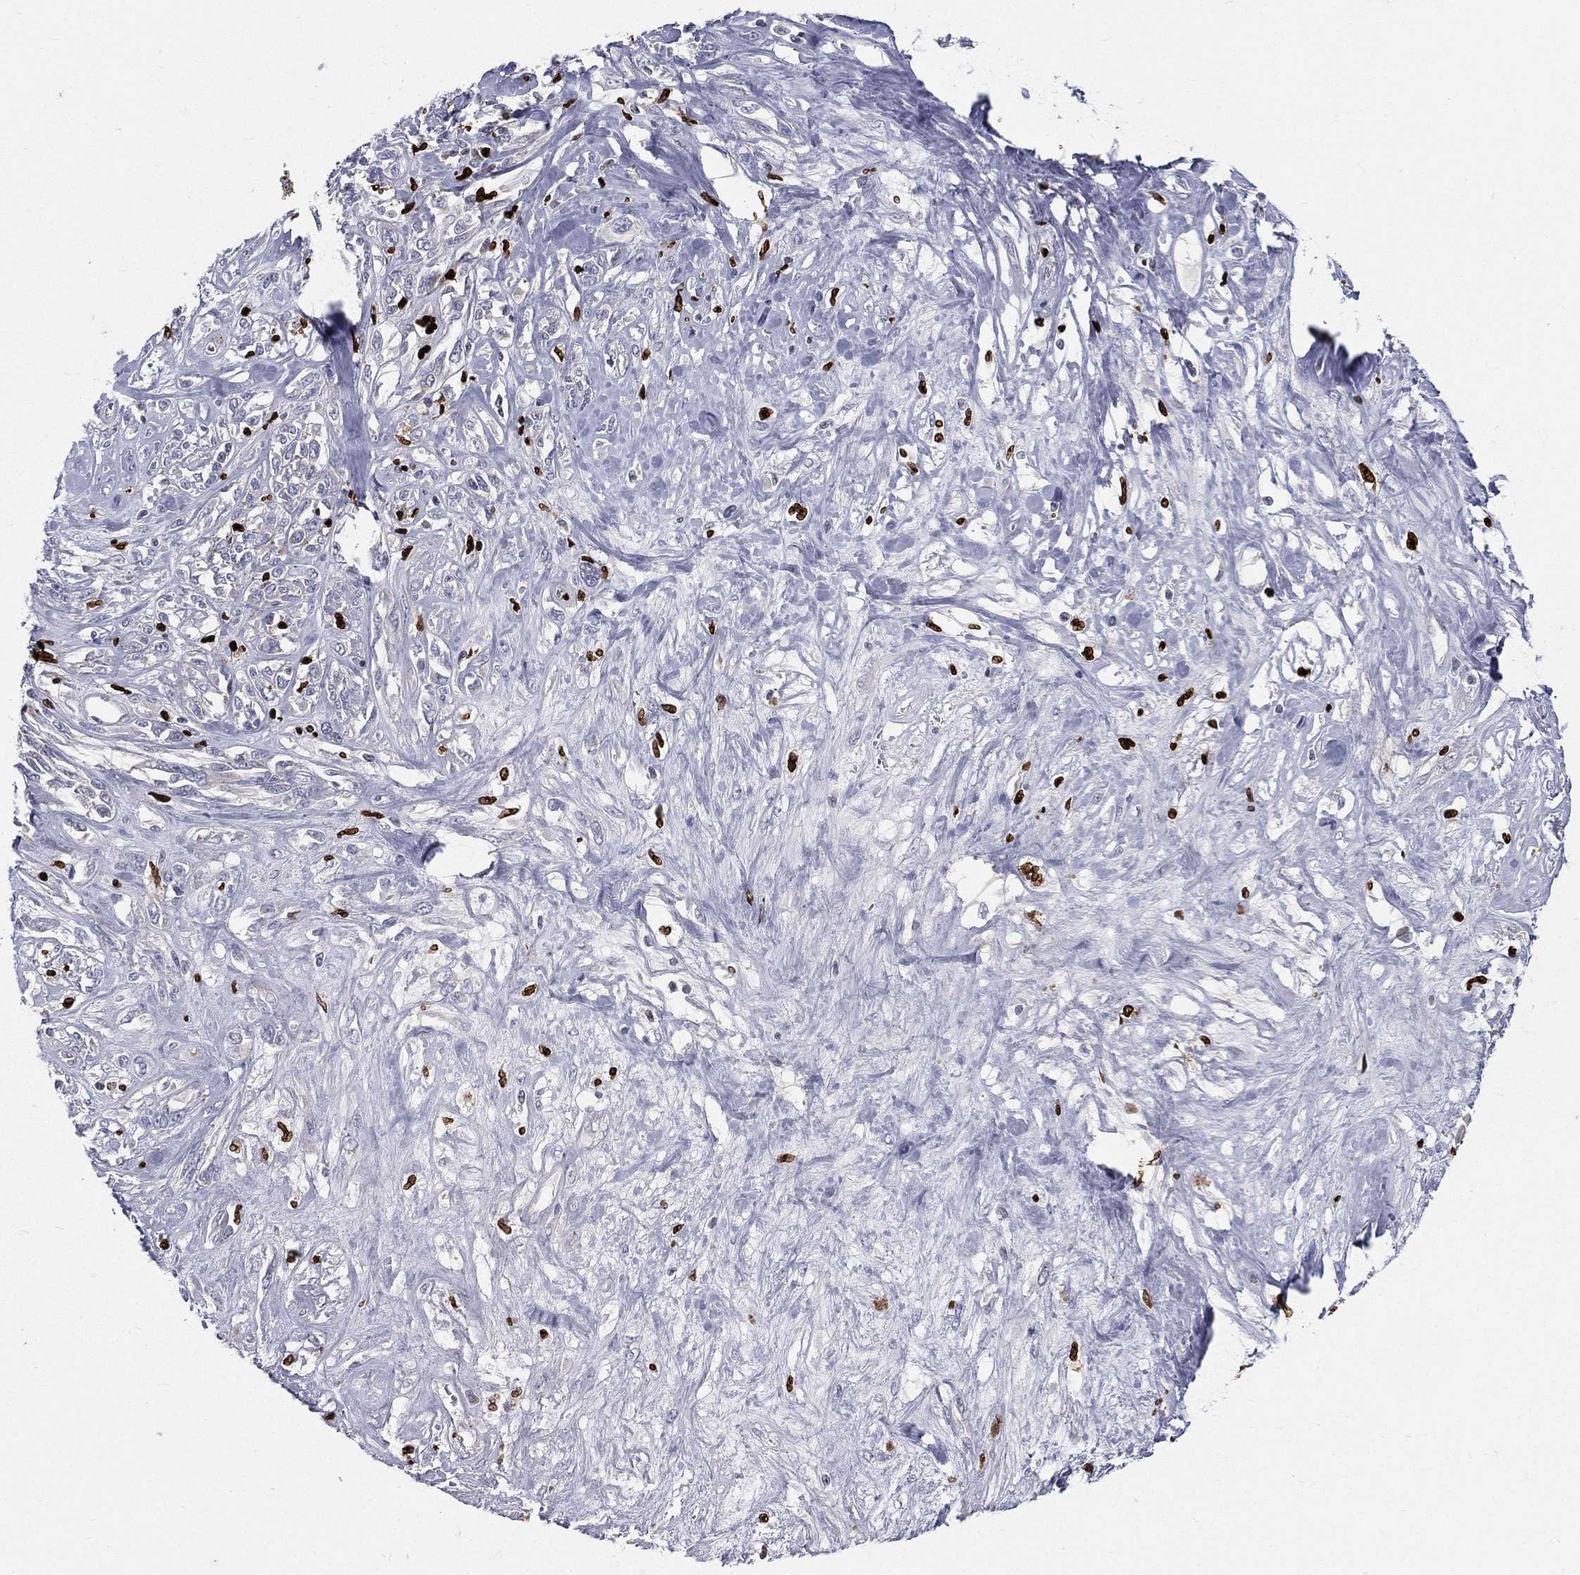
{"staining": {"intensity": "negative", "quantity": "none", "location": "none"}, "tissue": "melanoma", "cell_type": "Tumor cells", "image_type": "cancer", "snomed": [{"axis": "morphology", "description": "Malignant melanoma, NOS"}, {"axis": "topography", "description": "Skin"}], "caption": "Tumor cells are negative for protein expression in human melanoma. (DAB immunohistochemistry, high magnification).", "gene": "MNDA", "patient": {"sex": "female", "age": 91}}